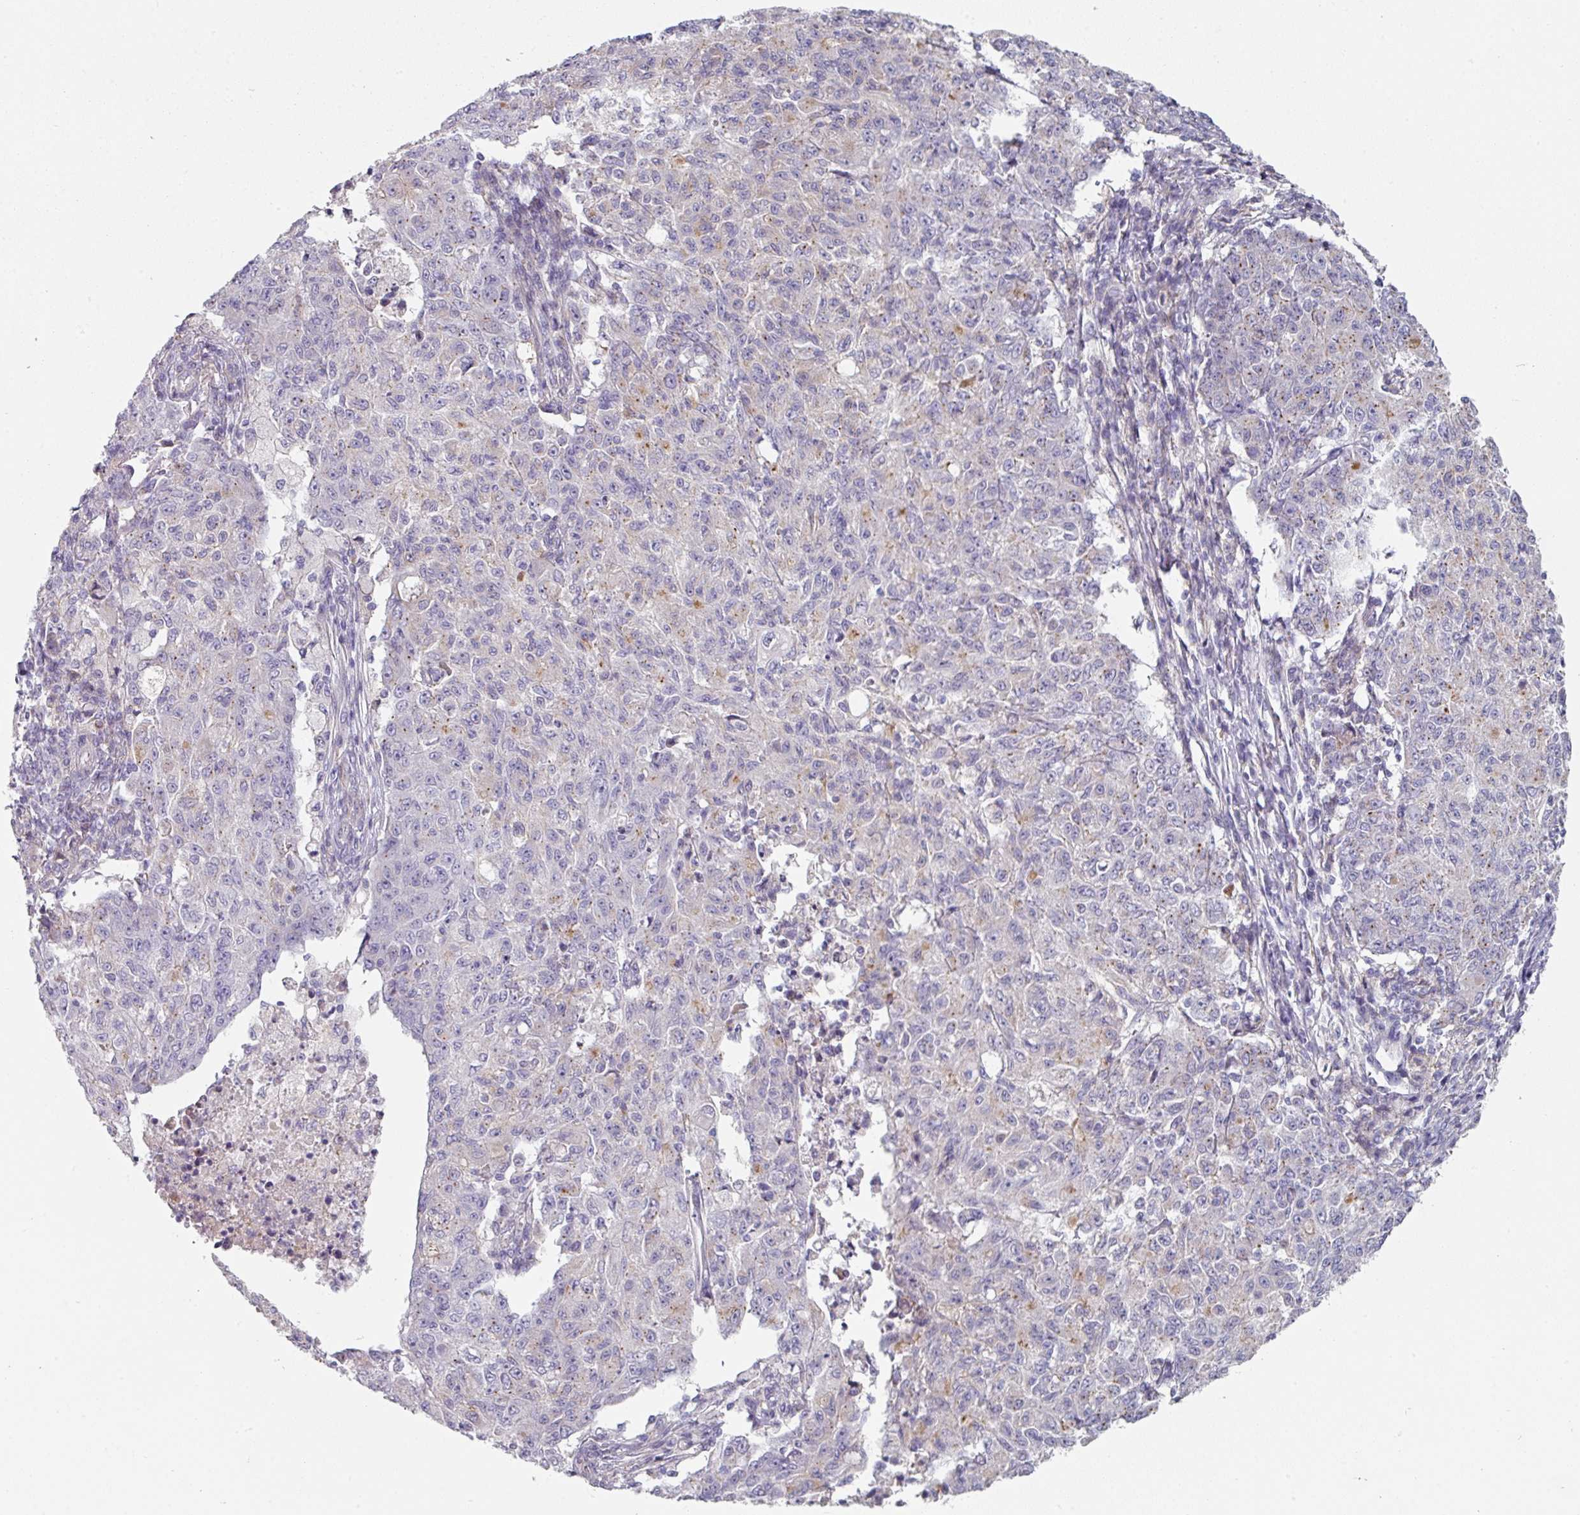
{"staining": {"intensity": "negative", "quantity": "none", "location": "none"}, "tissue": "ovarian cancer", "cell_type": "Tumor cells", "image_type": "cancer", "snomed": [{"axis": "morphology", "description": "Carcinoma, endometroid"}, {"axis": "topography", "description": "Ovary"}], "caption": "DAB (3,3'-diaminobenzidine) immunohistochemical staining of ovarian endometroid carcinoma displays no significant expression in tumor cells.", "gene": "WSB2", "patient": {"sex": "female", "age": 42}}